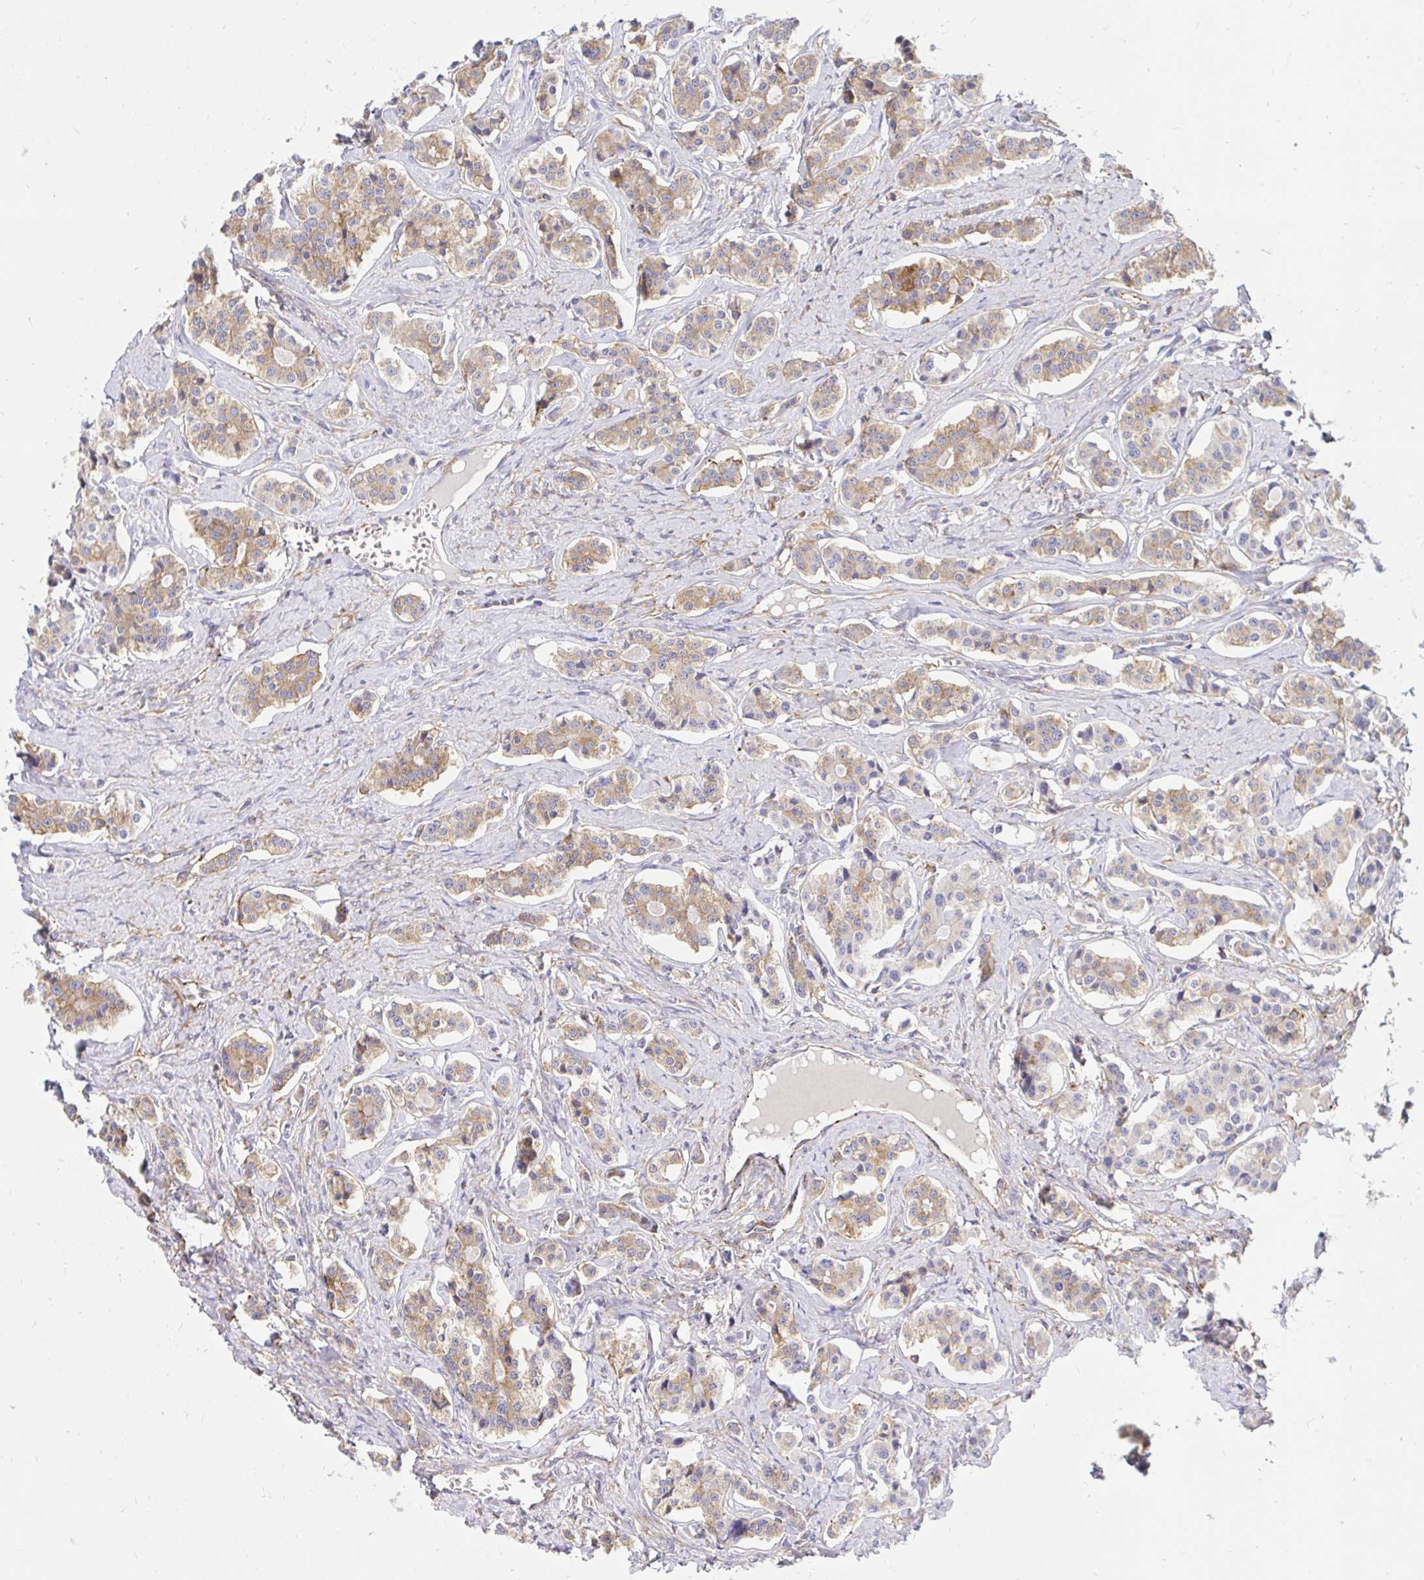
{"staining": {"intensity": "weak", "quantity": ">75%", "location": "cytoplasmic/membranous"}, "tissue": "carcinoid", "cell_type": "Tumor cells", "image_type": "cancer", "snomed": [{"axis": "morphology", "description": "Carcinoid, malignant, NOS"}, {"axis": "topography", "description": "Small intestine"}], "caption": "Carcinoid stained with a brown dye demonstrates weak cytoplasmic/membranous positive positivity in about >75% of tumor cells.", "gene": "ABCB10", "patient": {"sex": "male", "age": 63}}